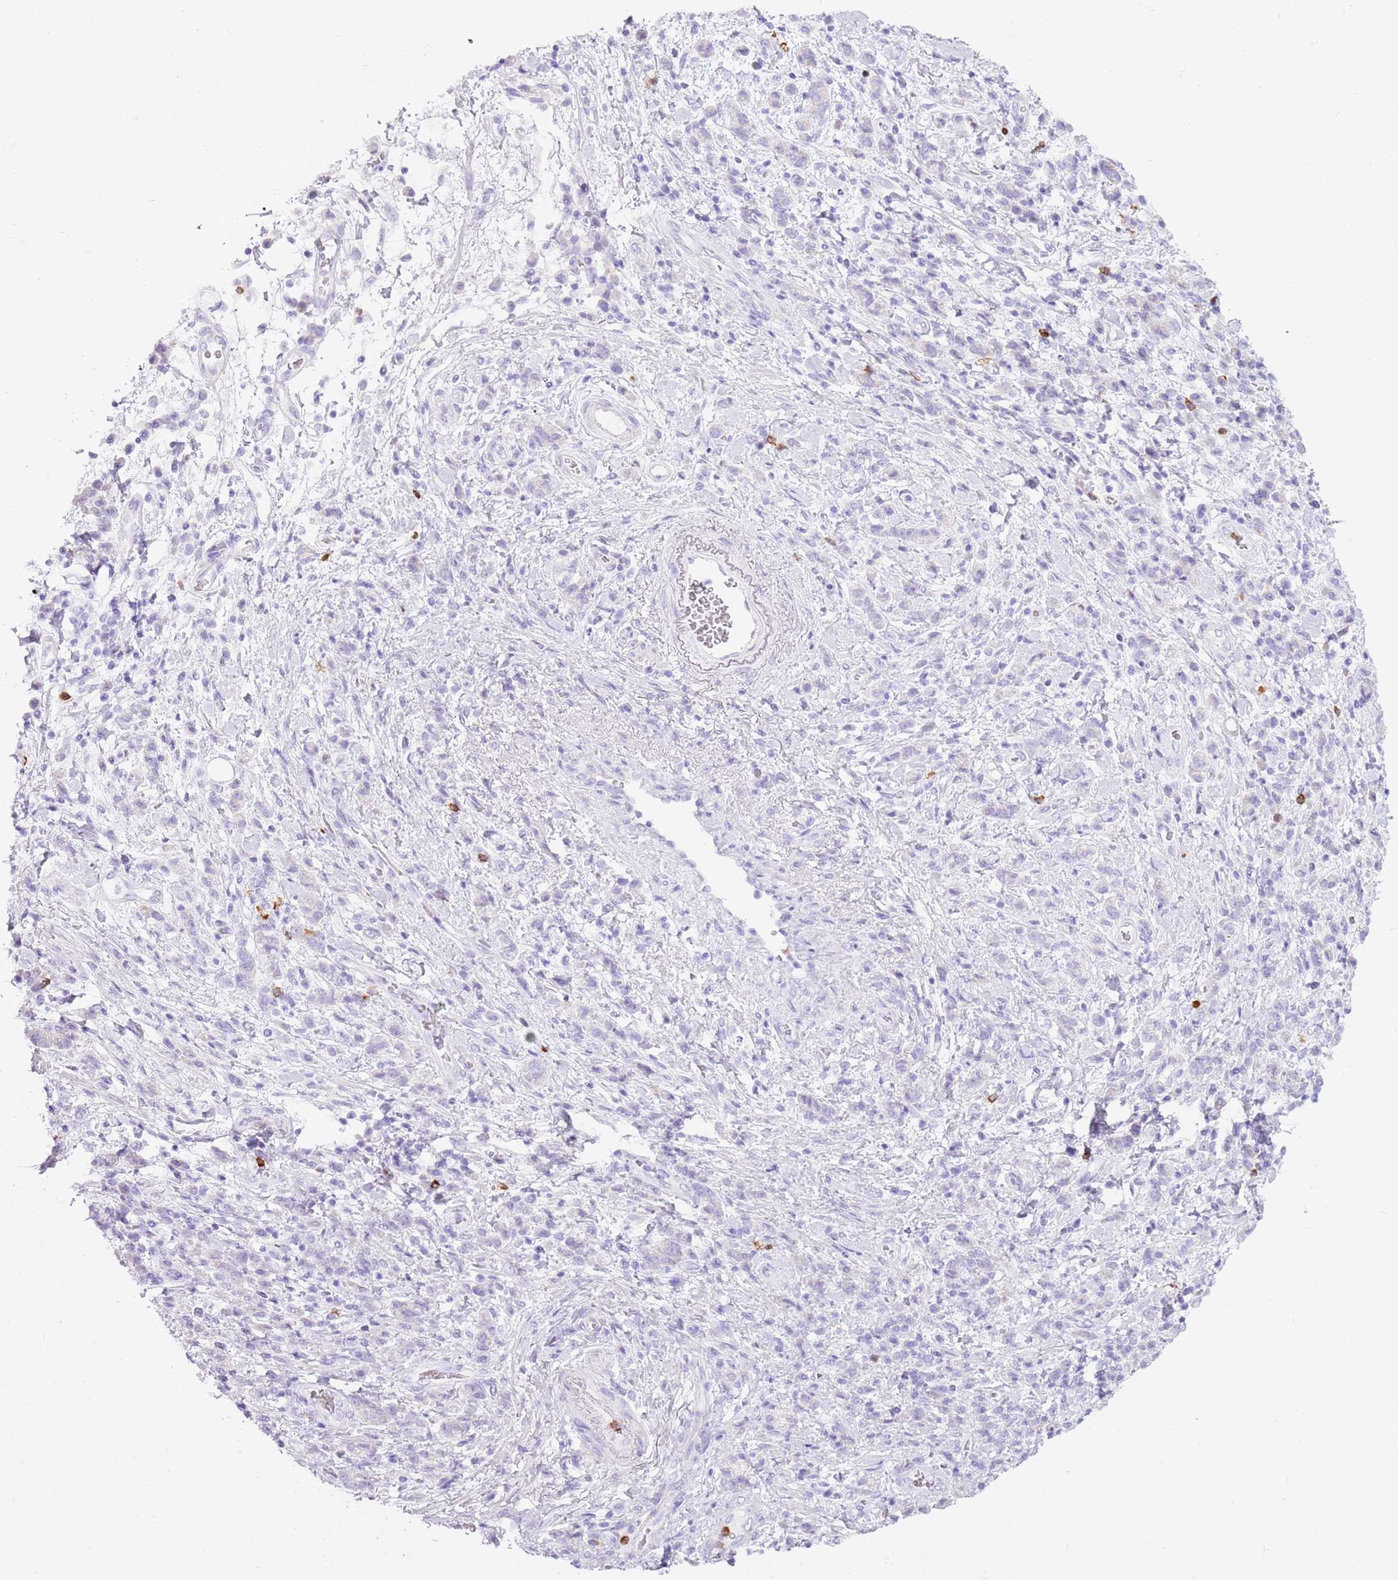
{"staining": {"intensity": "negative", "quantity": "none", "location": "none"}, "tissue": "stomach cancer", "cell_type": "Tumor cells", "image_type": "cancer", "snomed": [{"axis": "morphology", "description": "Adenocarcinoma, NOS"}, {"axis": "topography", "description": "Stomach"}], "caption": "High power microscopy histopathology image of an immunohistochemistry photomicrograph of stomach cancer, revealing no significant staining in tumor cells.", "gene": "CD177", "patient": {"sex": "male", "age": 77}}